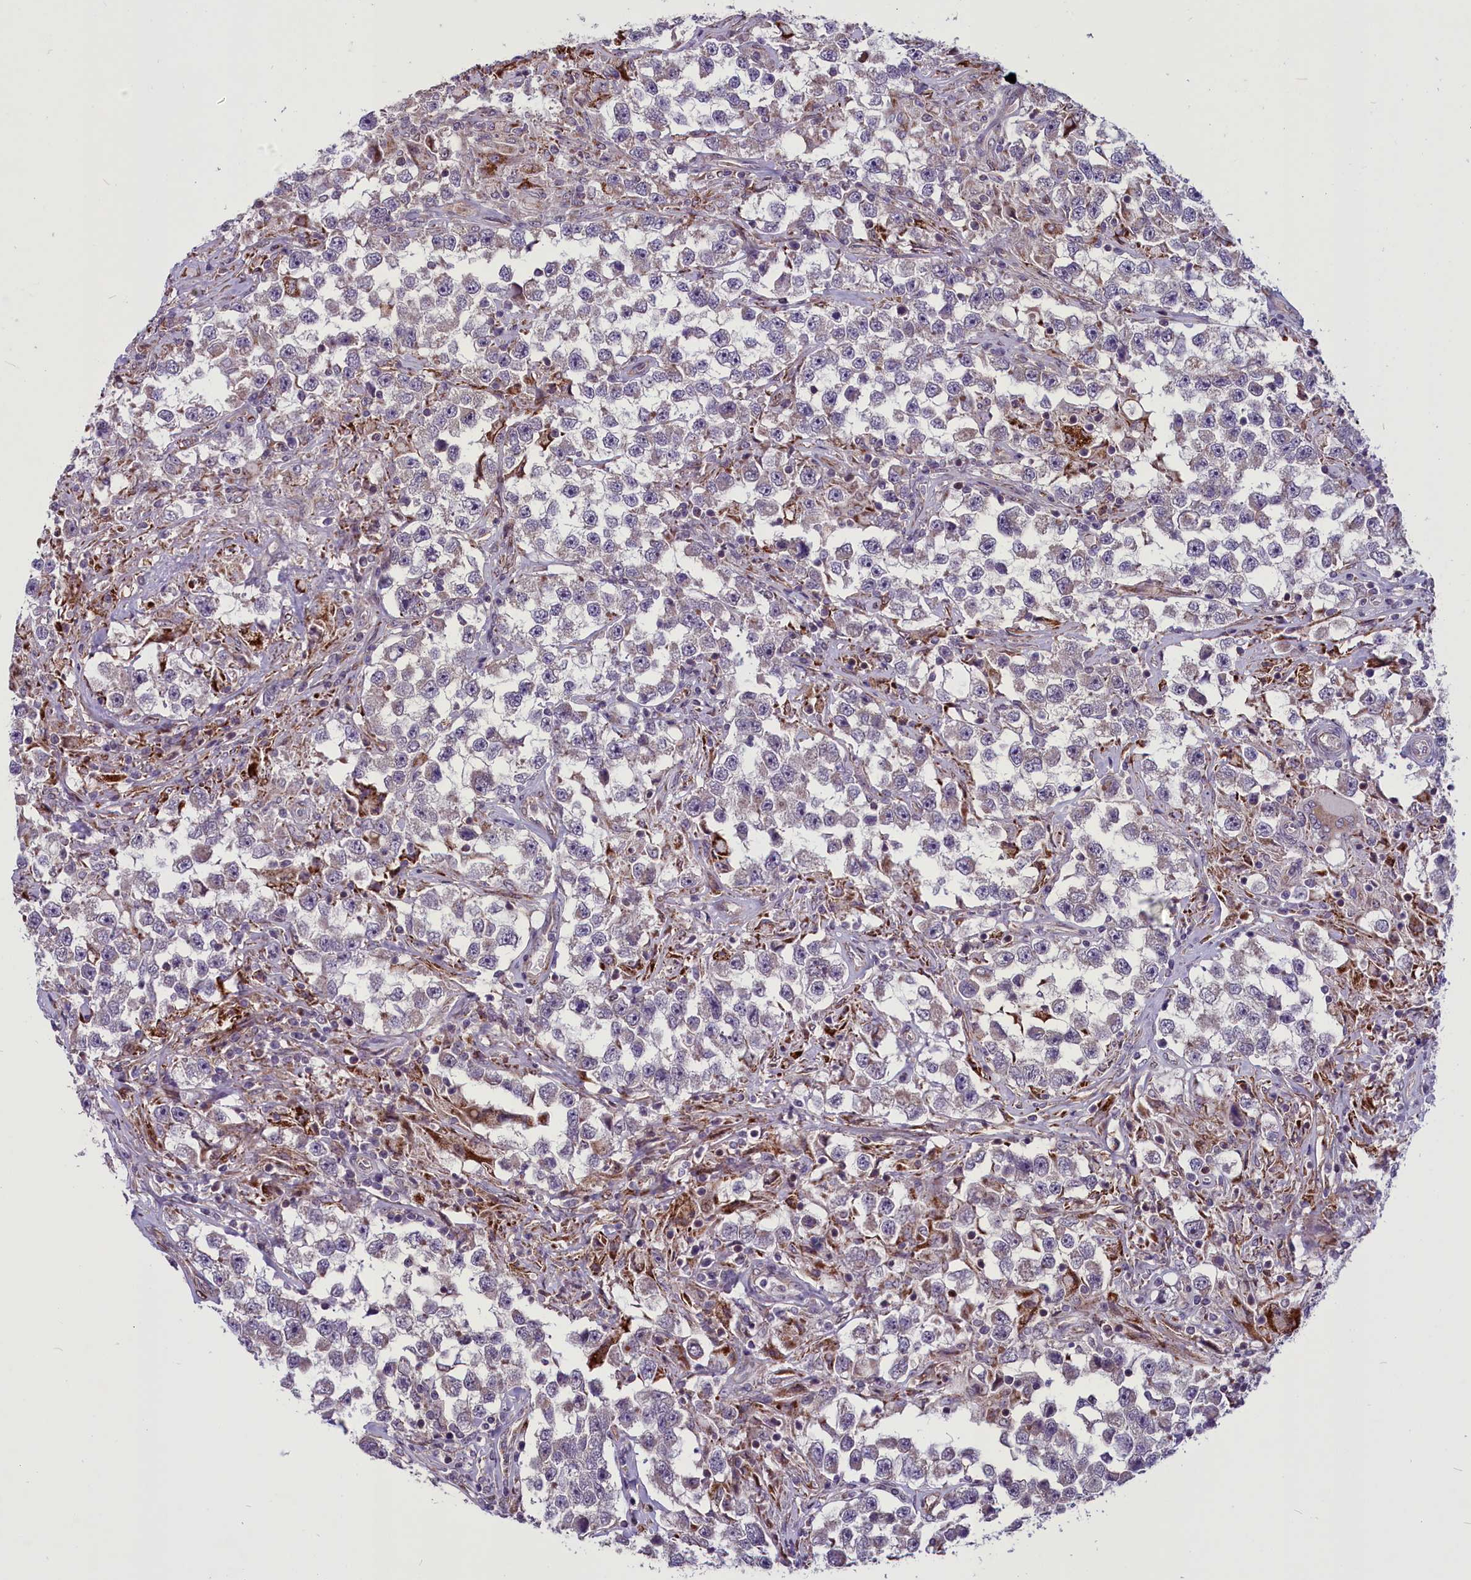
{"staining": {"intensity": "negative", "quantity": "none", "location": "none"}, "tissue": "testis cancer", "cell_type": "Tumor cells", "image_type": "cancer", "snomed": [{"axis": "morphology", "description": "Seminoma, NOS"}, {"axis": "topography", "description": "Testis"}], "caption": "Immunohistochemical staining of human testis cancer (seminoma) shows no significant expression in tumor cells.", "gene": "MIEF2", "patient": {"sex": "male", "age": 46}}